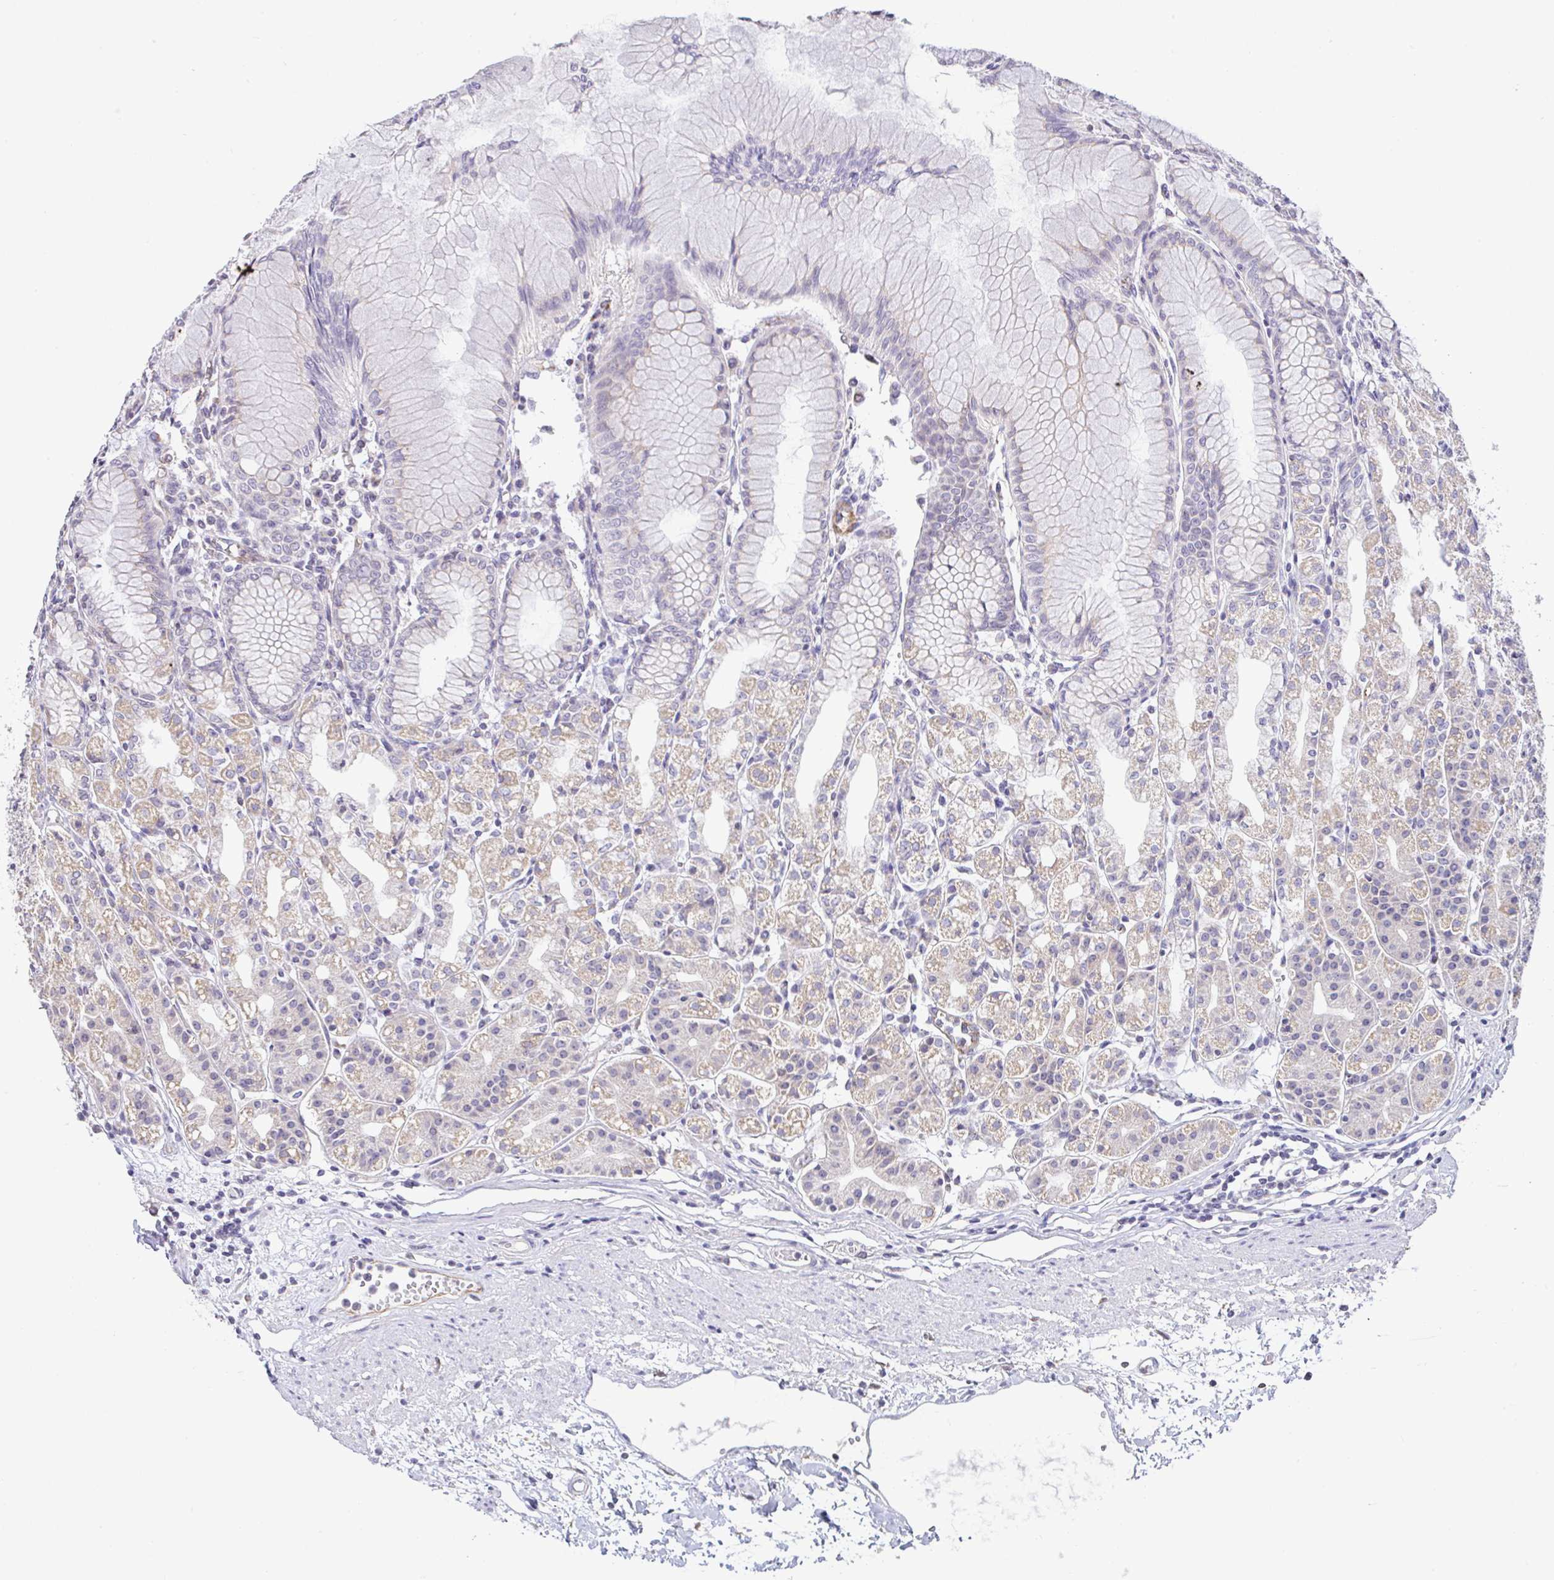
{"staining": {"intensity": "moderate", "quantity": "25%-75%", "location": "cytoplasmic/membranous"}, "tissue": "stomach", "cell_type": "Glandular cells", "image_type": "normal", "snomed": [{"axis": "morphology", "description": "Normal tissue, NOS"}, {"axis": "topography", "description": "Stomach"}], "caption": "Moderate cytoplasmic/membranous staining is identified in about 25%-75% of glandular cells in benign stomach. (DAB = brown stain, brightfield microscopy at high magnification).", "gene": "PLCD4", "patient": {"sex": "female", "age": 57}}